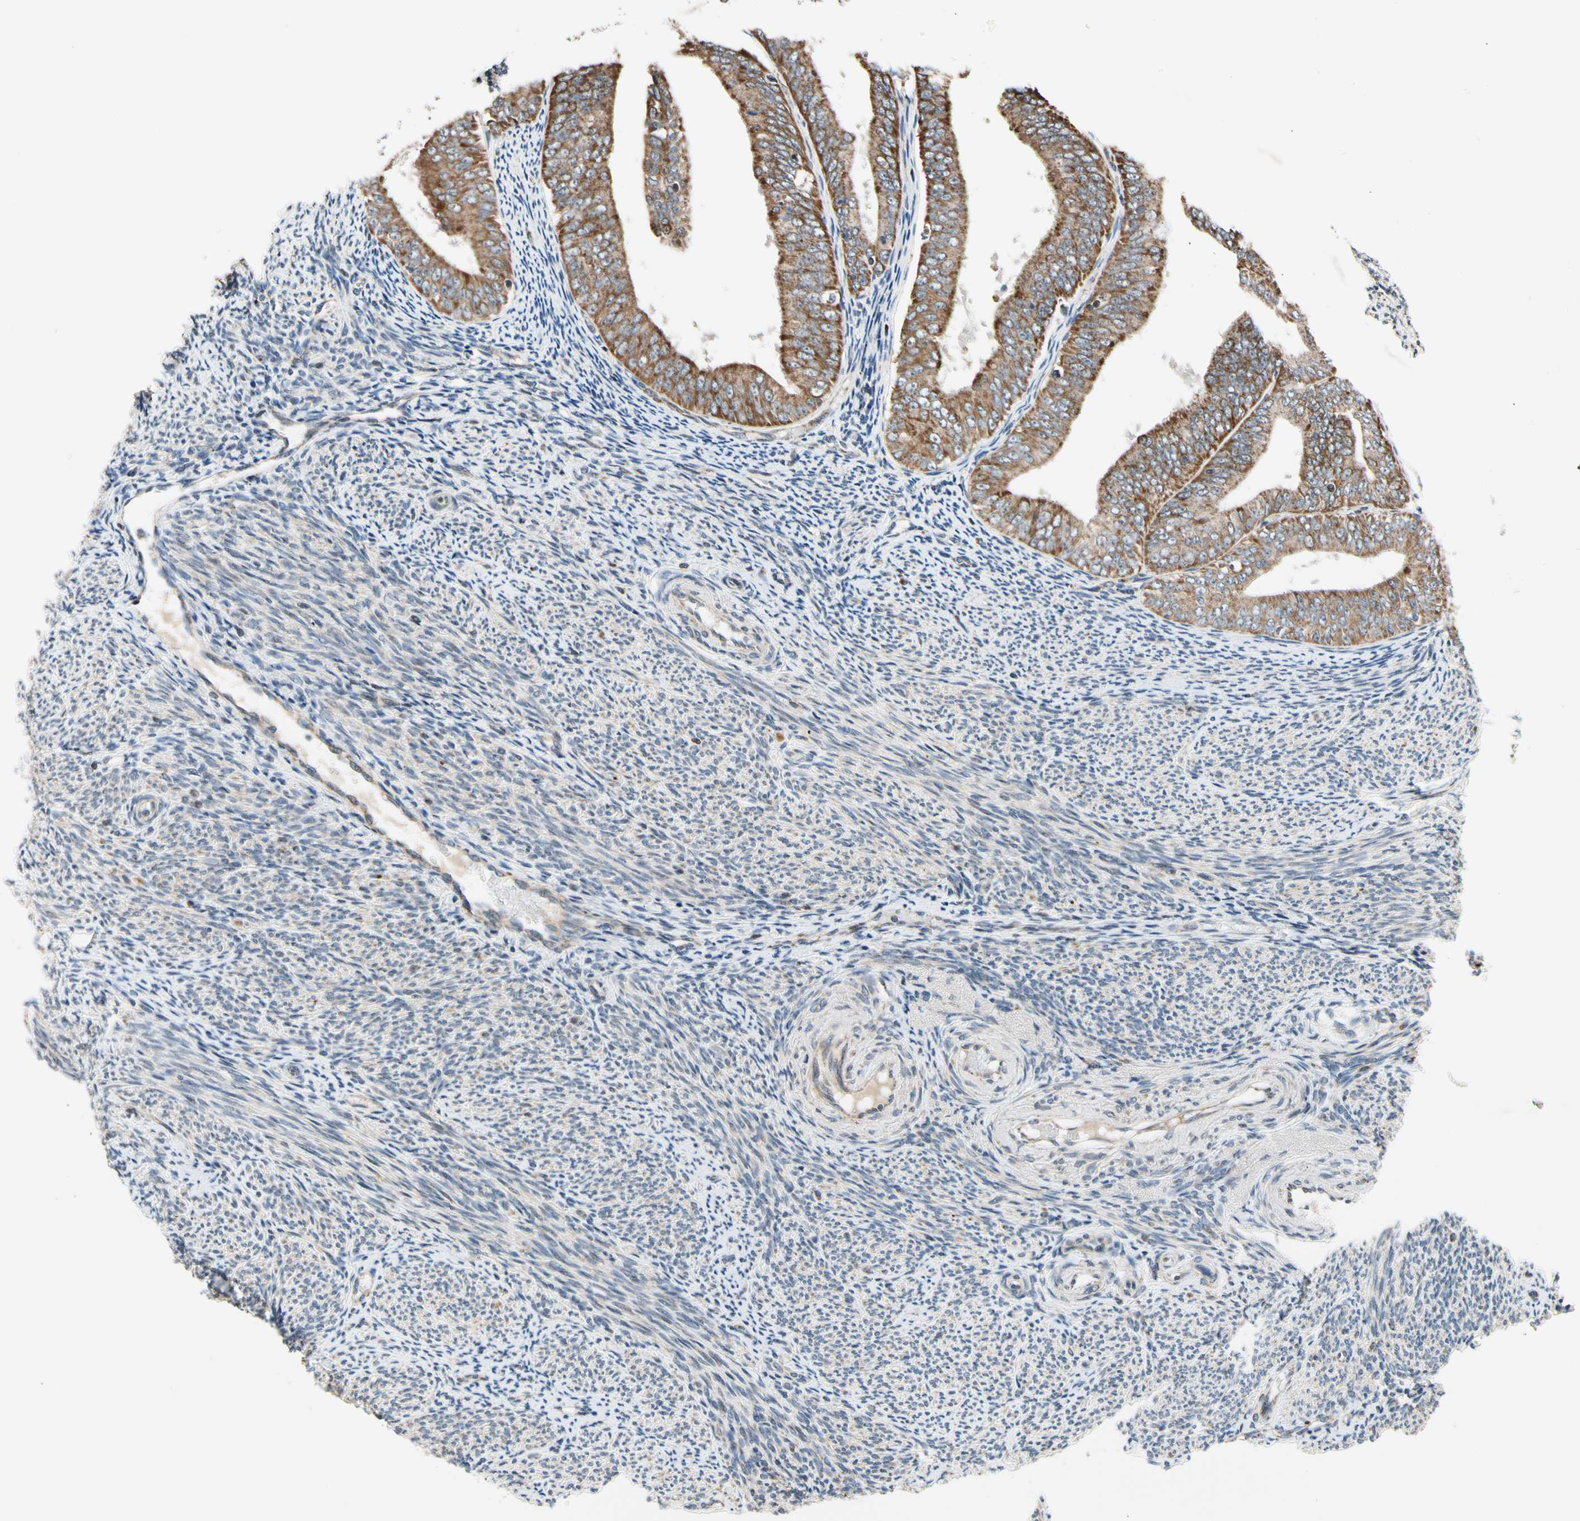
{"staining": {"intensity": "moderate", "quantity": ">75%", "location": "cytoplasmic/membranous"}, "tissue": "endometrial cancer", "cell_type": "Tumor cells", "image_type": "cancer", "snomed": [{"axis": "morphology", "description": "Adenocarcinoma, NOS"}, {"axis": "topography", "description": "Endometrium"}], "caption": "This photomicrograph demonstrates immunohistochemistry (IHC) staining of human endometrial adenocarcinoma, with medium moderate cytoplasmic/membranous staining in about >75% of tumor cells.", "gene": "KHDC4", "patient": {"sex": "female", "age": 63}}